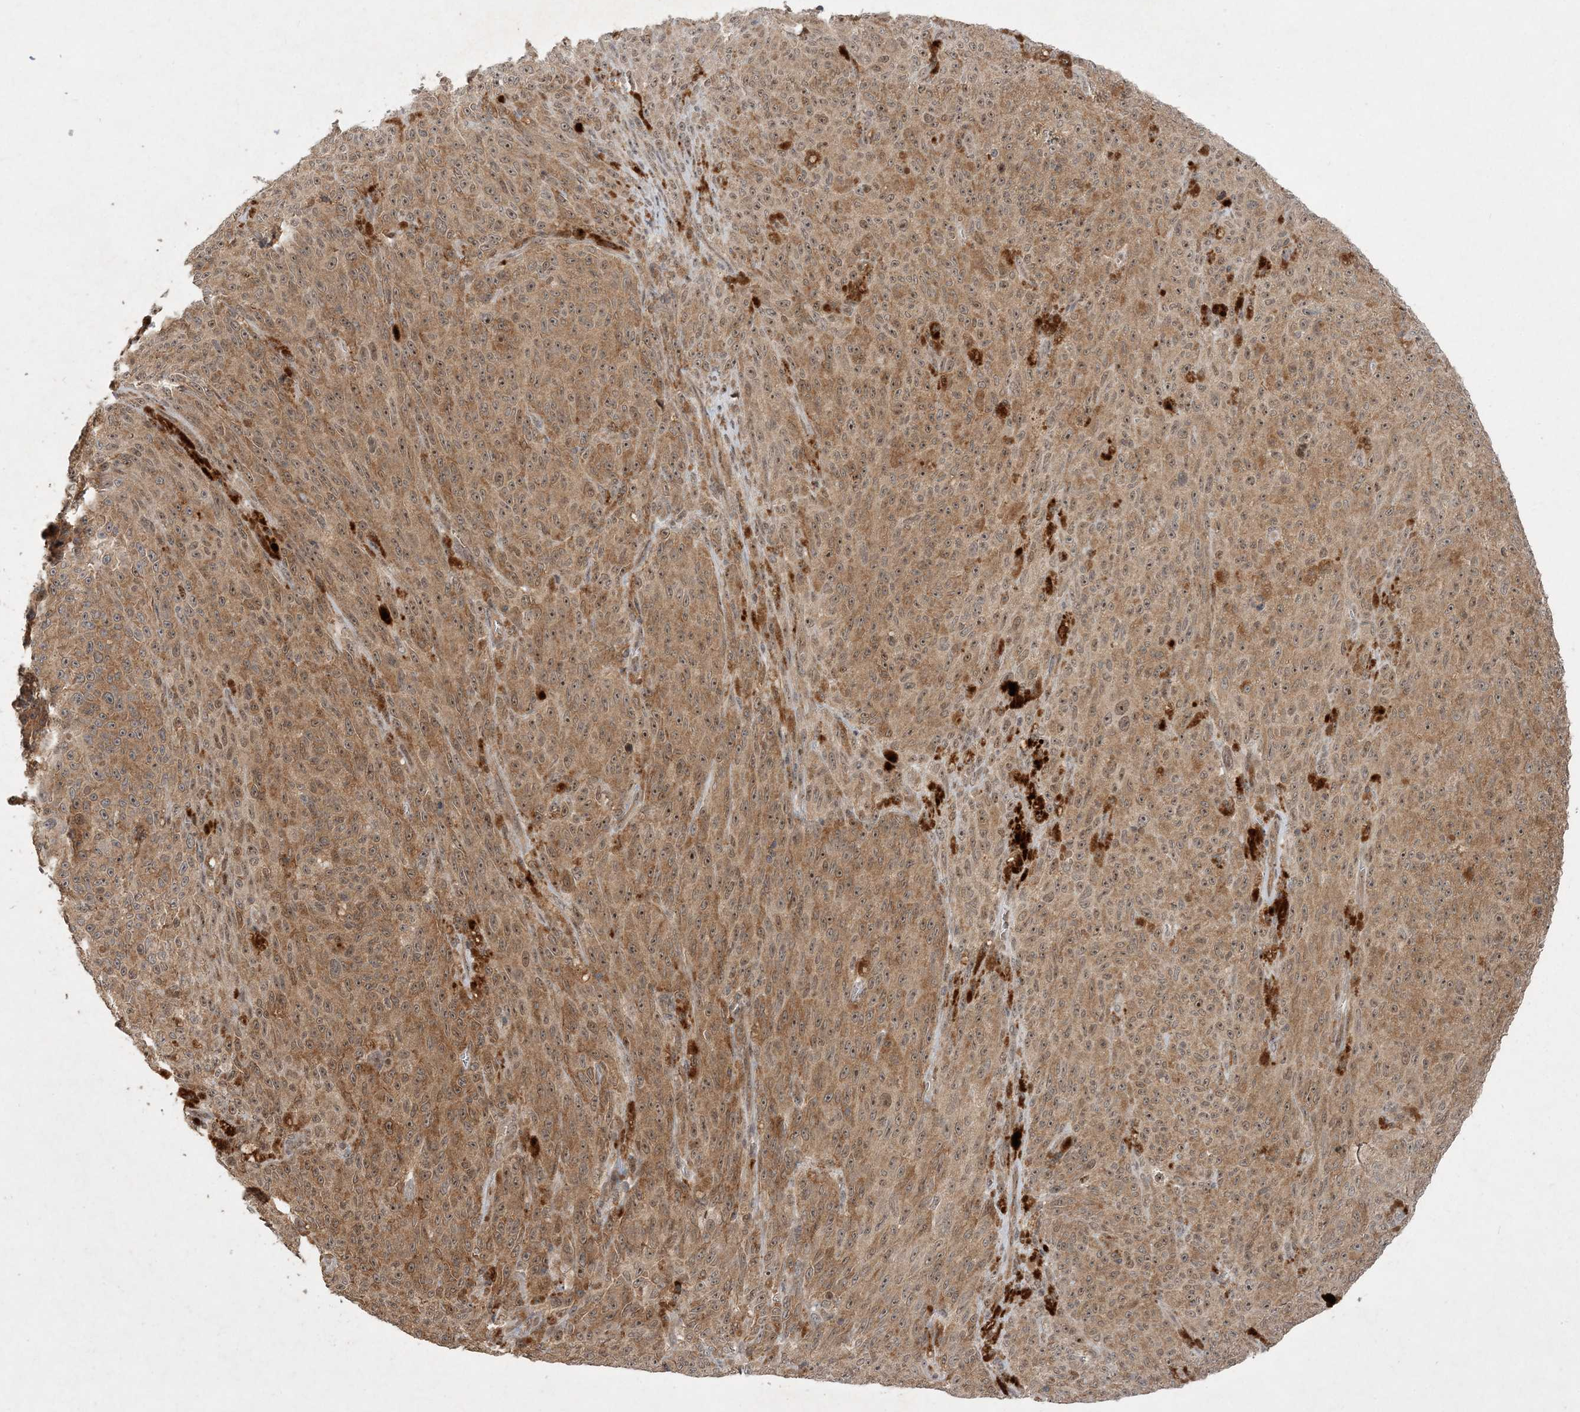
{"staining": {"intensity": "moderate", "quantity": ">75%", "location": "cytoplasmic/membranous,nuclear"}, "tissue": "melanoma", "cell_type": "Tumor cells", "image_type": "cancer", "snomed": [{"axis": "morphology", "description": "Malignant melanoma, NOS"}, {"axis": "topography", "description": "Skin"}], "caption": "Brown immunohistochemical staining in malignant melanoma shows moderate cytoplasmic/membranous and nuclear staining in about >75% of tumor cells.", "gene": "UBR3", "patient": {"sex": "female", "age": 82}}